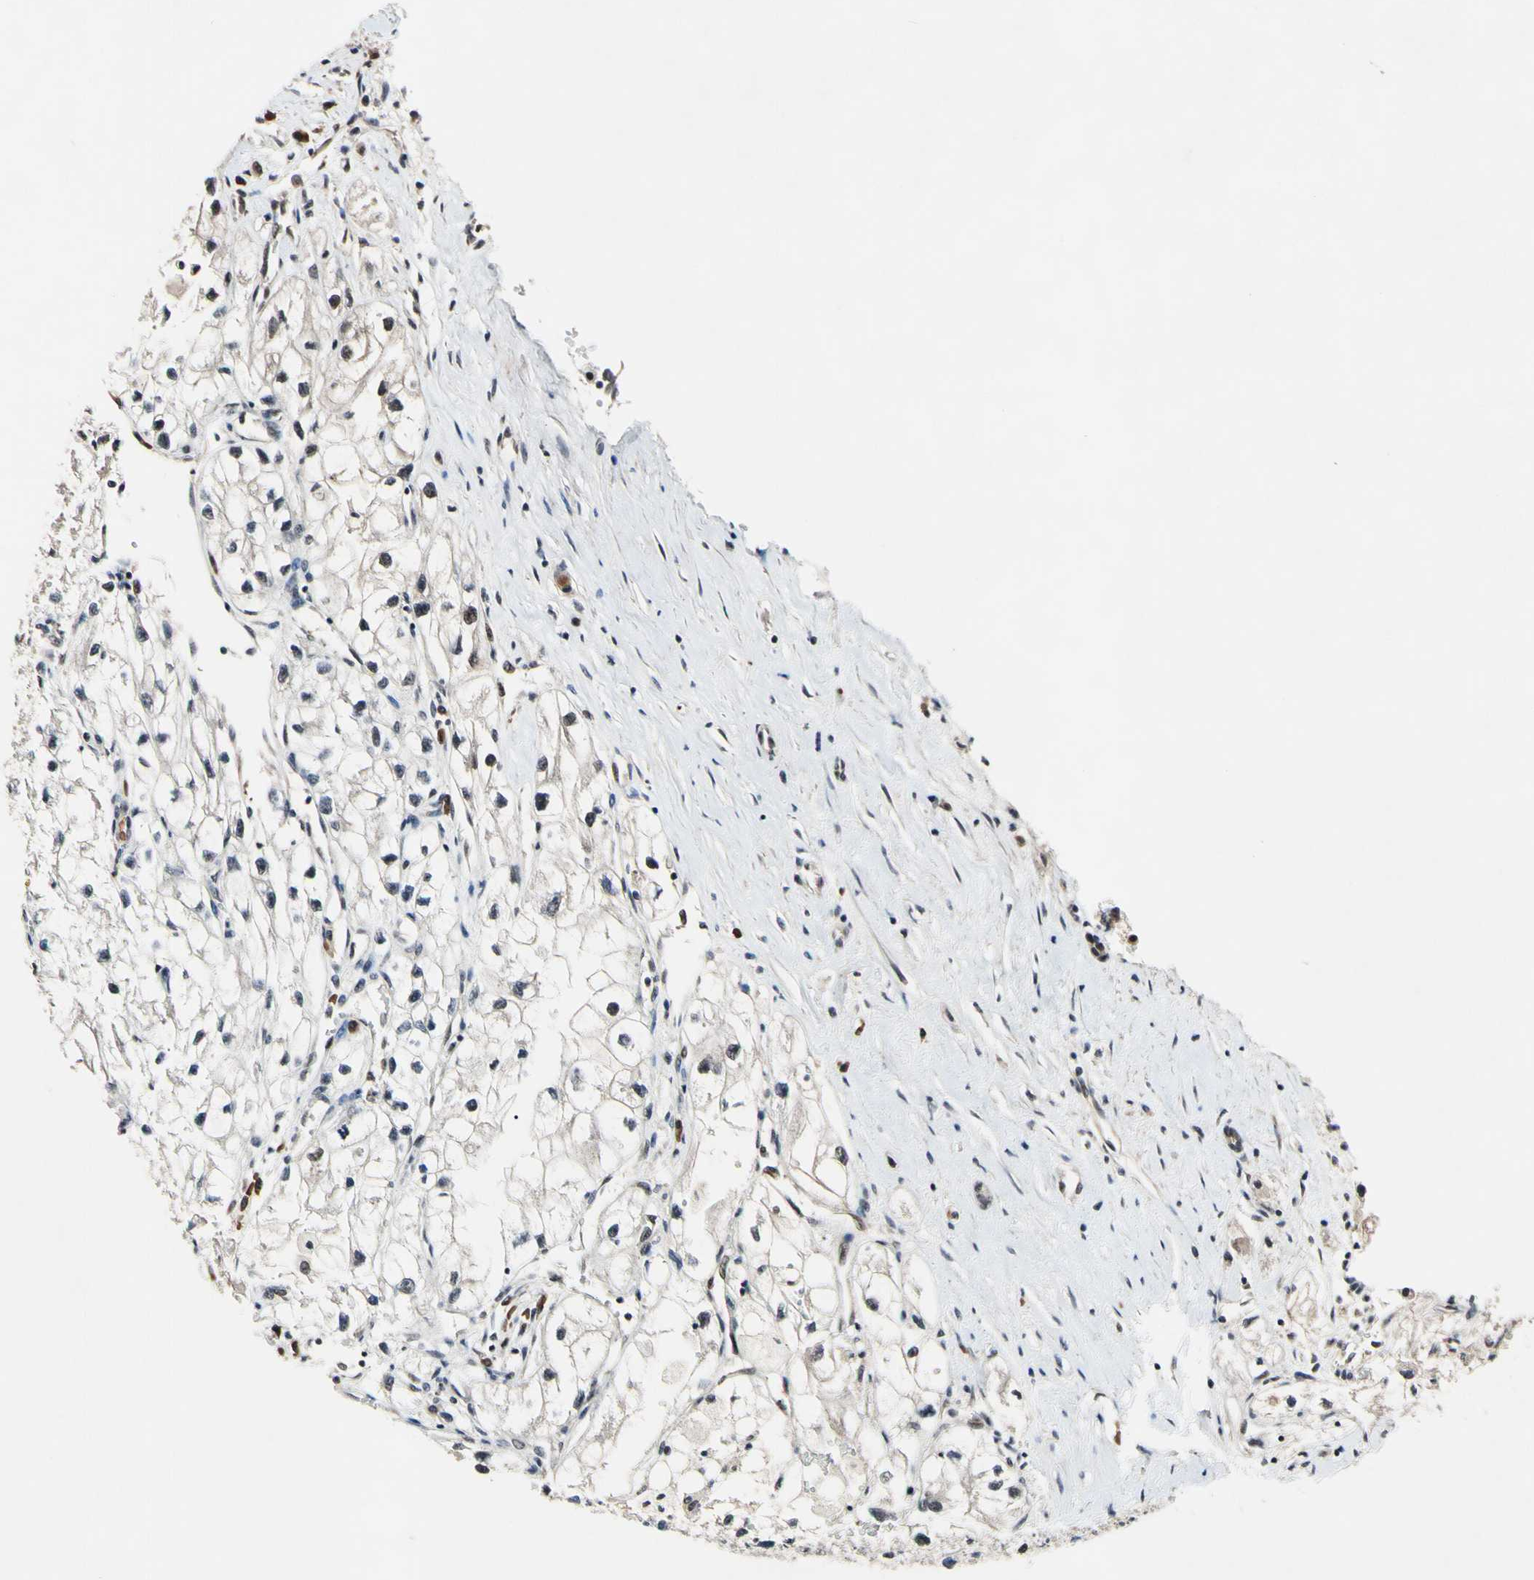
{"staining": {"intensity": "negative", "quantity": "none", "location": "none"}, "tissue": "renal cancer", "cell_type": "Tumor cells", "image_type": "cancer", "snomed": [{"axis": "morphology", "description": "Adenocarcinoma, NOS"}, {"axis": "topography", "description": "Kidney"}], "caption": "Immunohistochemical staining of adenocarcinoma (renal) reveals no significant positivity in tumor cells.", "gene": "PSMD10", "patient": {"sex": "female", "age": 70}}